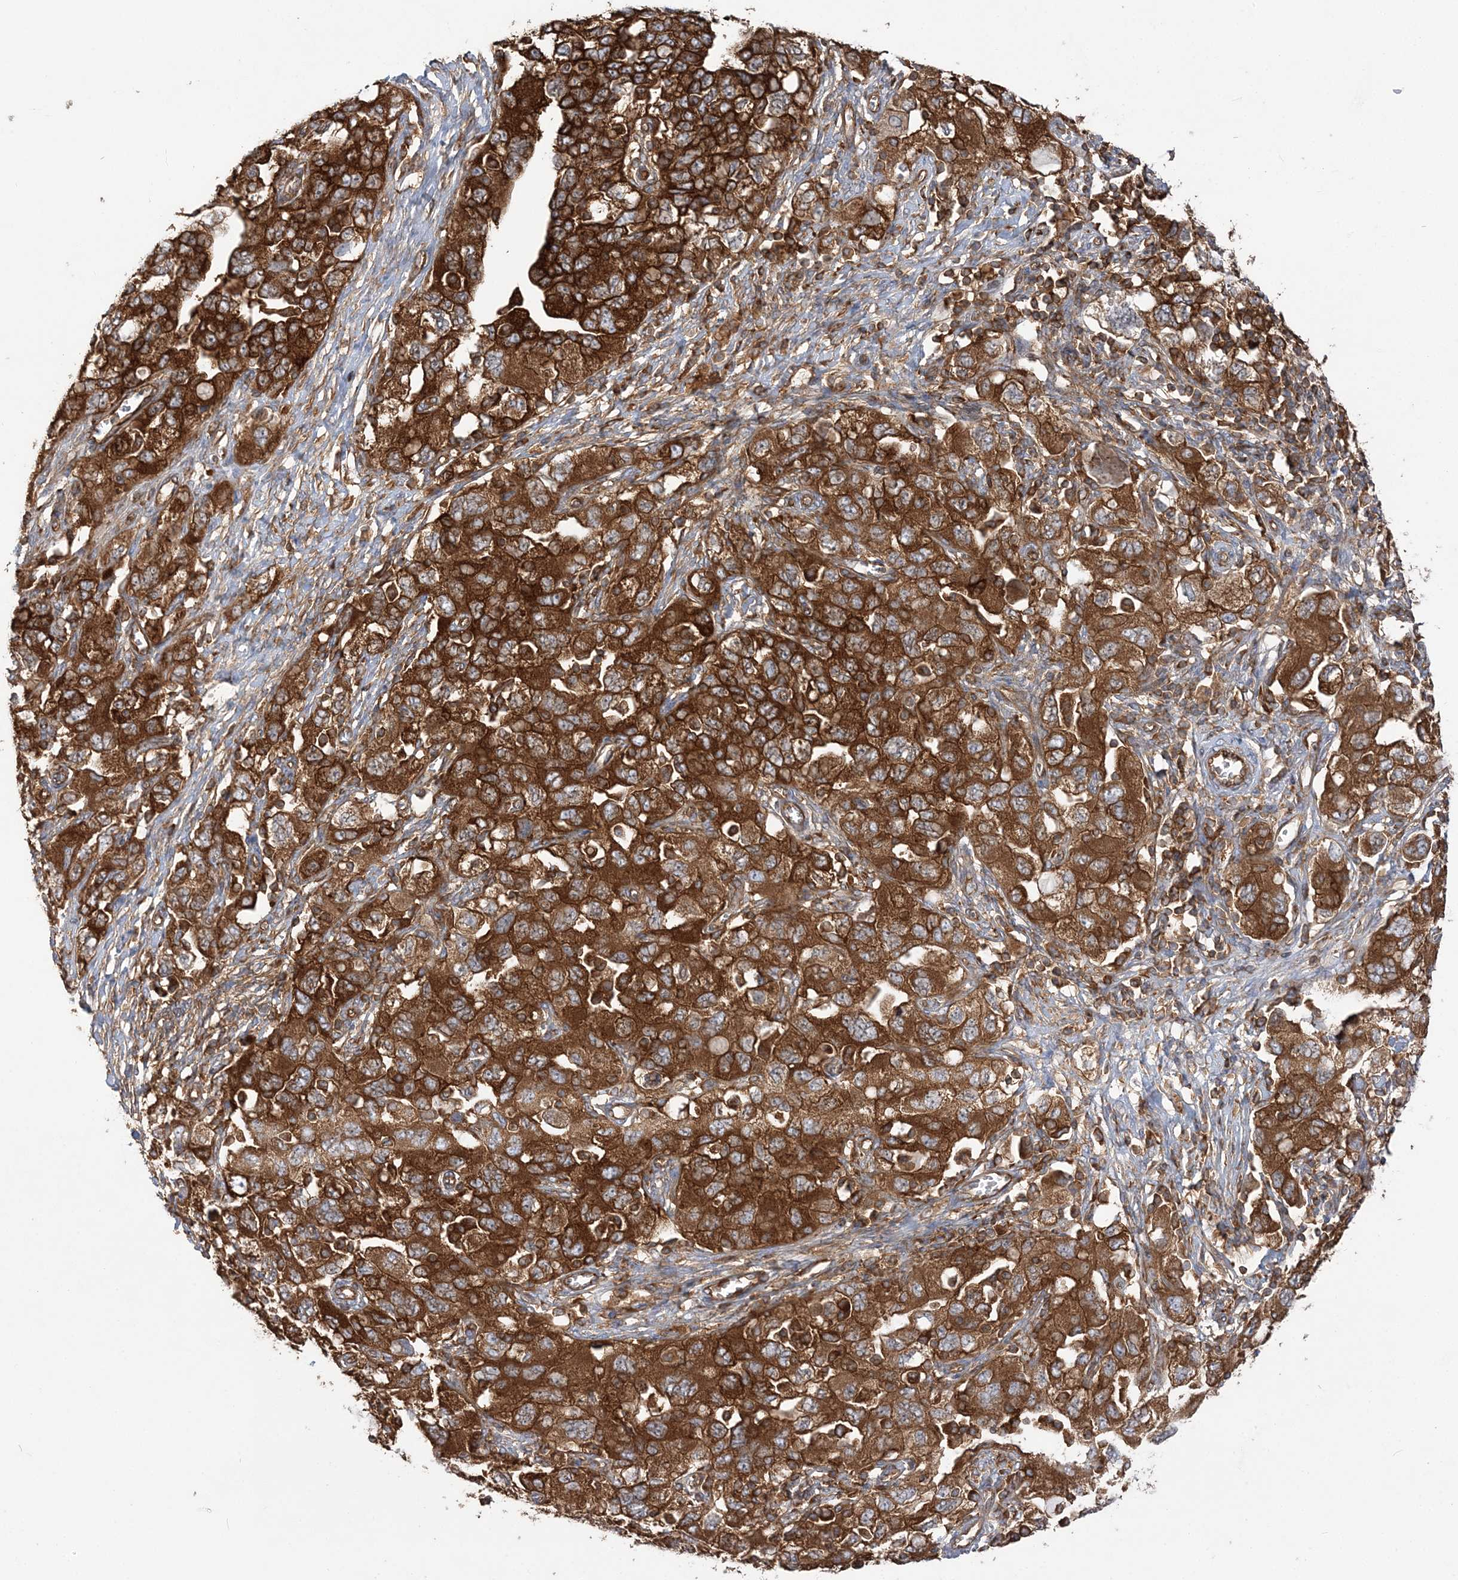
{"staining": {"intensity": "strong", "quantity": ">75%", "location": "cytoplasmic/membranous"}, "tissue": "ovarian cancer", "cell_type": "Tumor cells", "image_type": "cancer", "snomed": [{"axis": "morphology", "description": "Carcinoma, NOS"}, {"axis": "morphology", "description": "Cystadenocarcinoma, serous, NOS"}, {"axis": "topography", "description": "Ovary"}], "caption": "This micrograph demonstrates immunohistochemistry (IHC) staining of ovarian carcinoma, with high strong cytoplasmic/membranous positivity in approximately >75% of tumor cells.", "gene": "TBC1D5", "patient": {"sex": "female", "age": 69}}